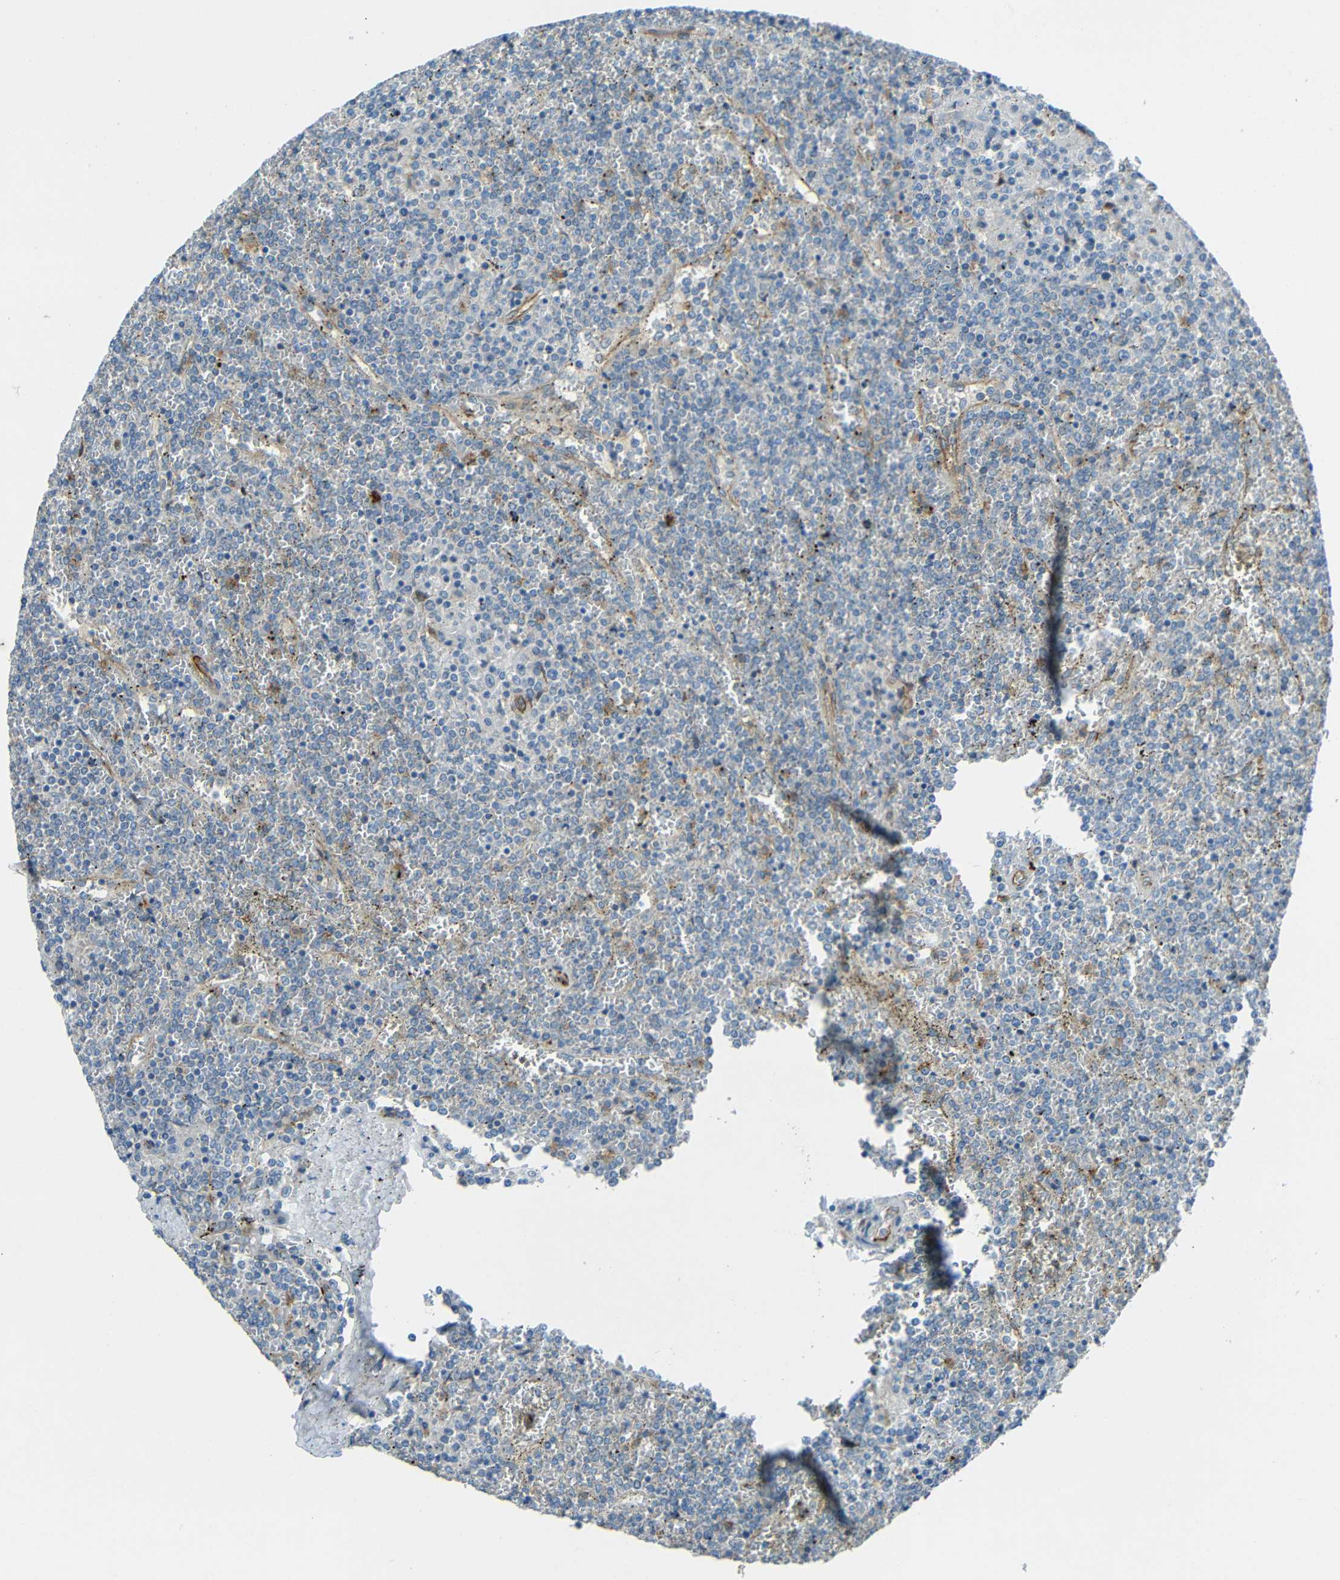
{"staining": {"intensity": "negative", "quantity": "none", "location": "none"}, "tissue": "lymphoma", "cell_type": "Tumor cells", "image_type": "cancer", "snomed": [{"axis": "morphology", "description": "Malignant lymphoma, non-Hodgkin's type, Low grade"}, {"axis": "topography", "description": "Spleen"}], "caption": "Low-grade malignant lymphoma, non-Hodgkin's type was stained to show a protein in brown. There is no significant positivity in tumor cells.", "gene": "DCLK1", "patient": {"sex": "female", "age": 19}}